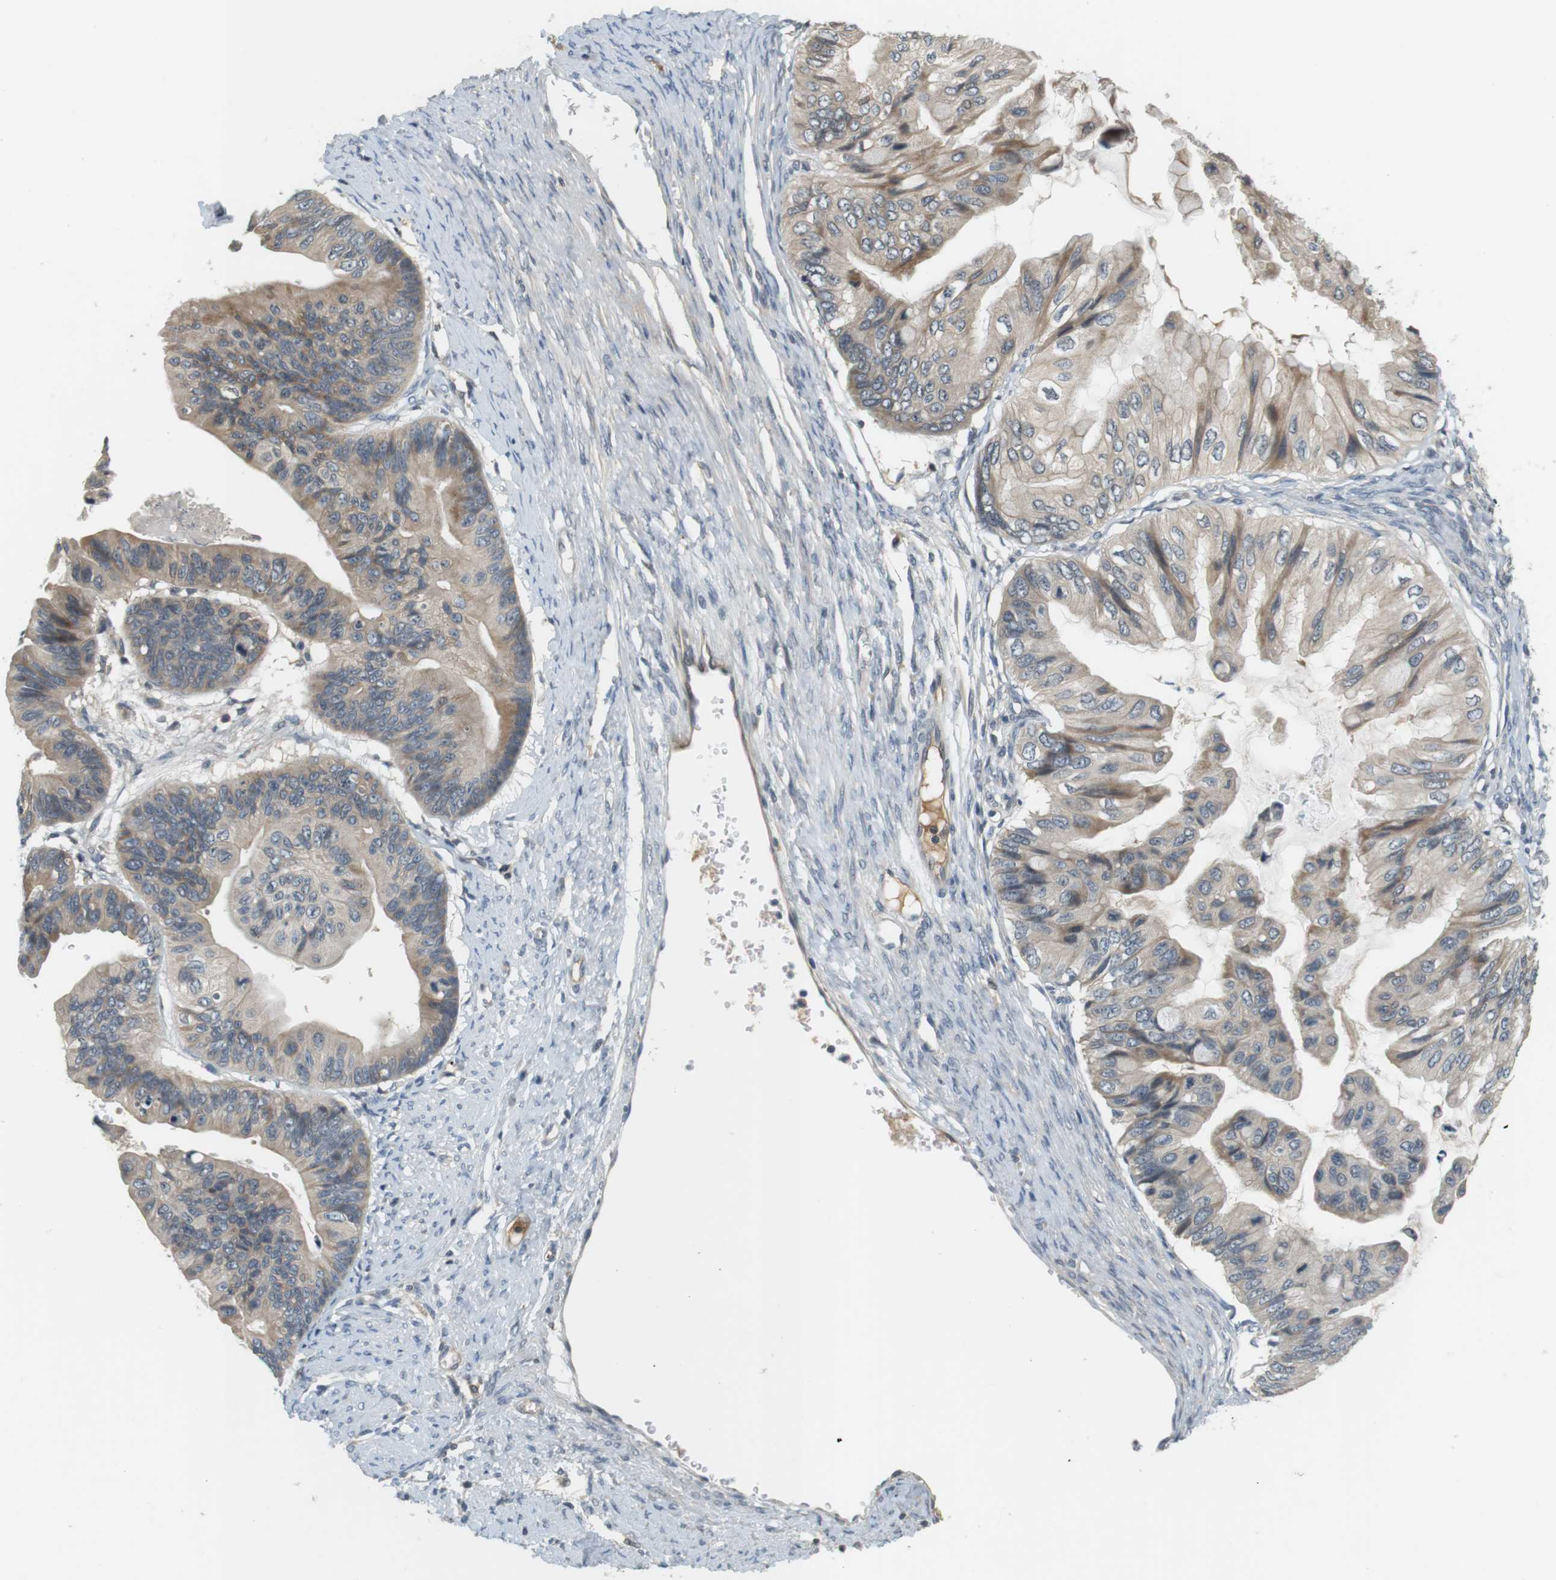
{"staining": {"intensity": "moderate", "quantity": "25%-75%", "location": "cytoplasmic/membranous"}, "tissue": "ovarian cancer", "cell_type": "Tumor cells", "image_type": "cancer", "snomed": [{"axis": "morphology", "description": "Cystadenocarcinoma, mucinous, NOS"}, {"axis": "topography", "description": "Ovary"}], "caption": "Ovarian mucinous cystadenocarcinoma was stained to show a protein in brown. There is medium levels of moderate cytoplasmic/membranous expression in approximately 25%-75% of tumor cells. The protein of interest is stained brown, and the nuclei are stained in blue (DAB IHC with brightfield microscopy, high magnification).", "gene": "WNT7A", "patient": {"sex": "female", "age": 61}}